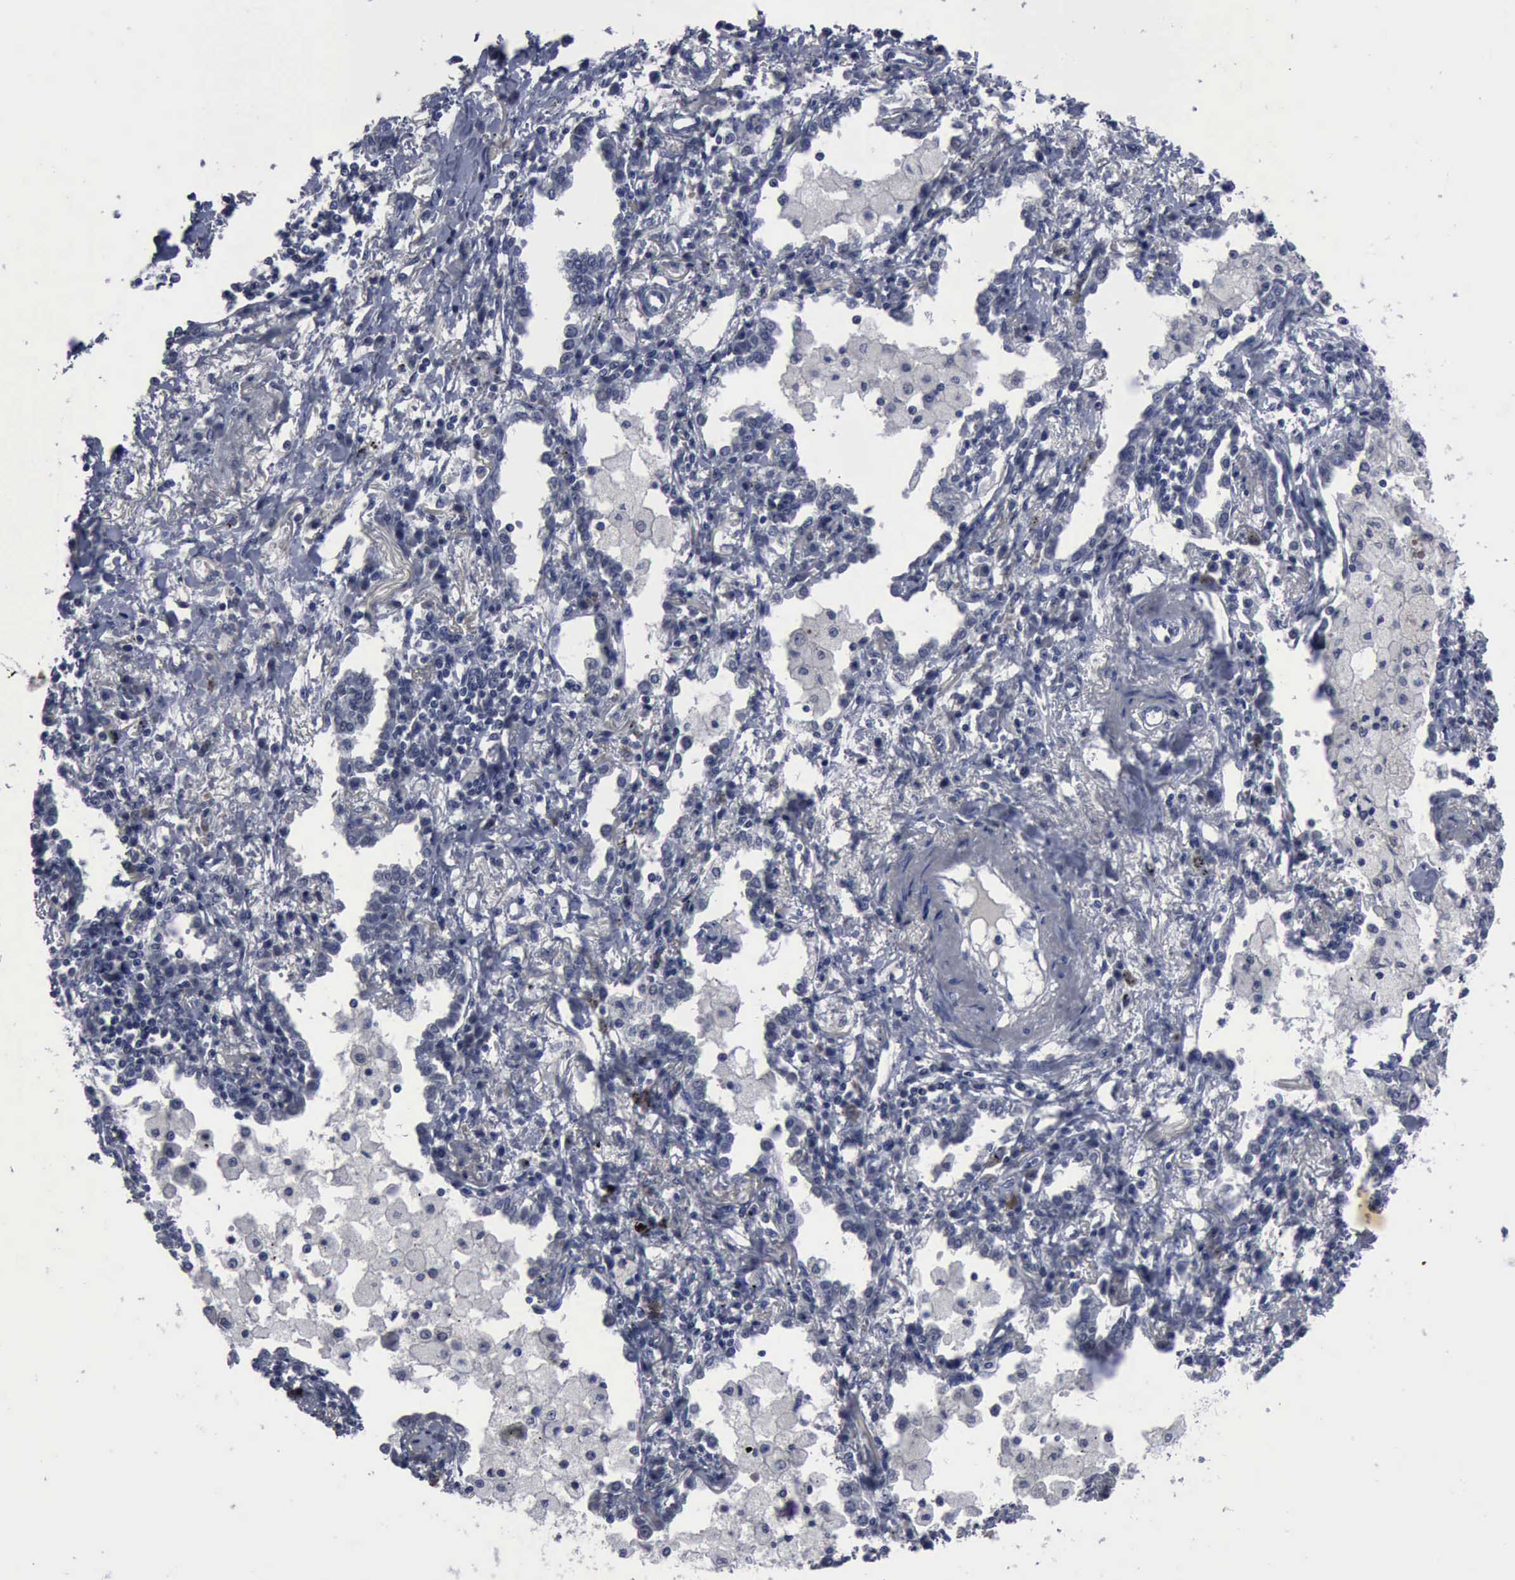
{"staining": {"intensity": "negative", "quantity": "none", "location": "none"}, "tissue": "lung cancer", "cell_type": "Tumor cells", "image_type": "cancer", "snomed": [{"axis": "morphology", "description": "Adenocarcinoma, NOS"}, {"axis": "topography", "description": "Lung"}], "caption": "Tumor cells are negative for protein expression in human adenocarcinoma (lung).", "gene": "MYO18B", "patient": {"sex": "male", "age": 60}}